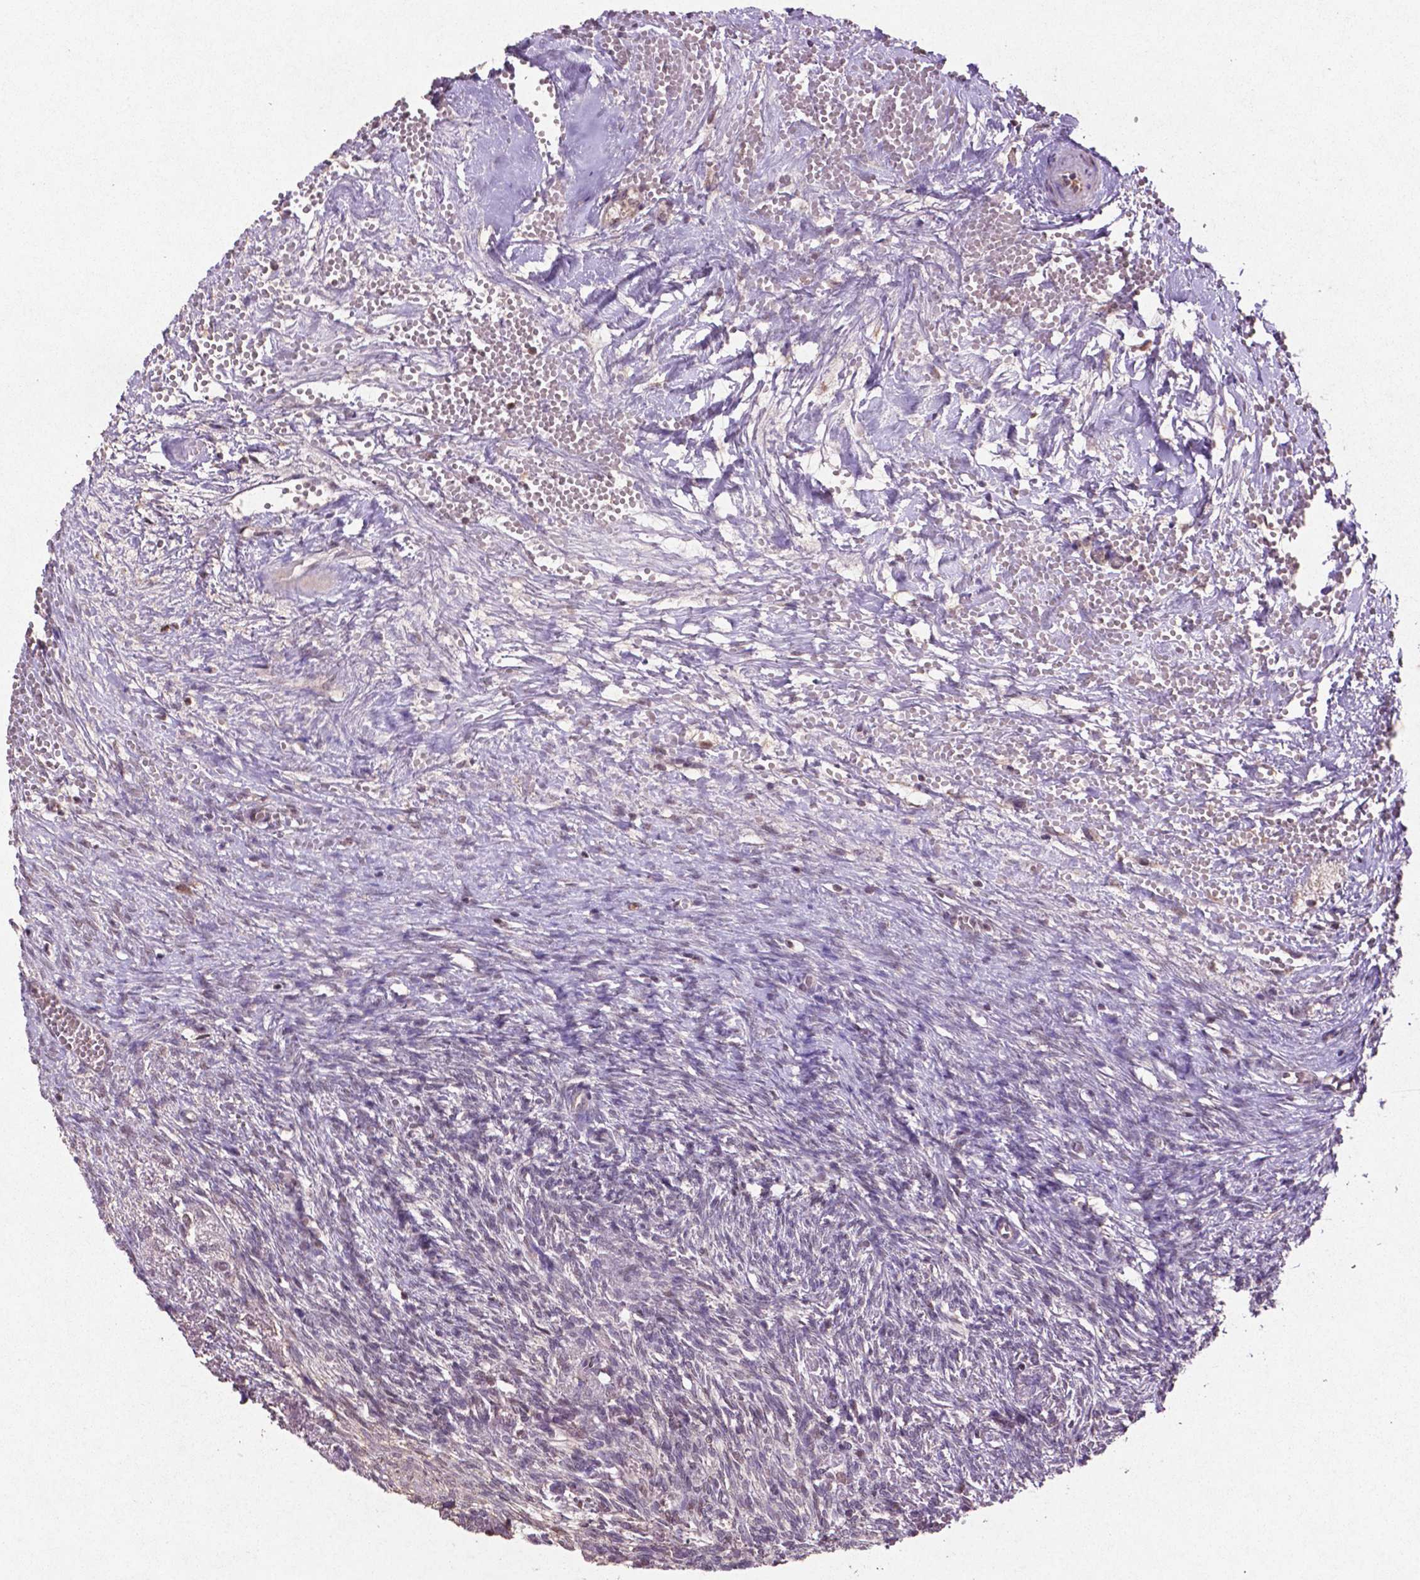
{"staining": {"intensity": "negative", "quantity": "none", "location": "none"}, "tissue": "ovary", "cell_type": "Ovarian stroma cells", "image_type": "normal", "snomed": [{"axis": "morphology", "description": "Normal tissue, NOS"}, {"axis": "topography", "description": "Ovary"}], "caption": "The histopathology image shows no staining of ovarian stroma cells in unremarkable ovary. (DAB immunohistochemistry with hematoxylin counter stain).", "gene": "GLRX", "patient": {"sex": "female", "age": 46}}